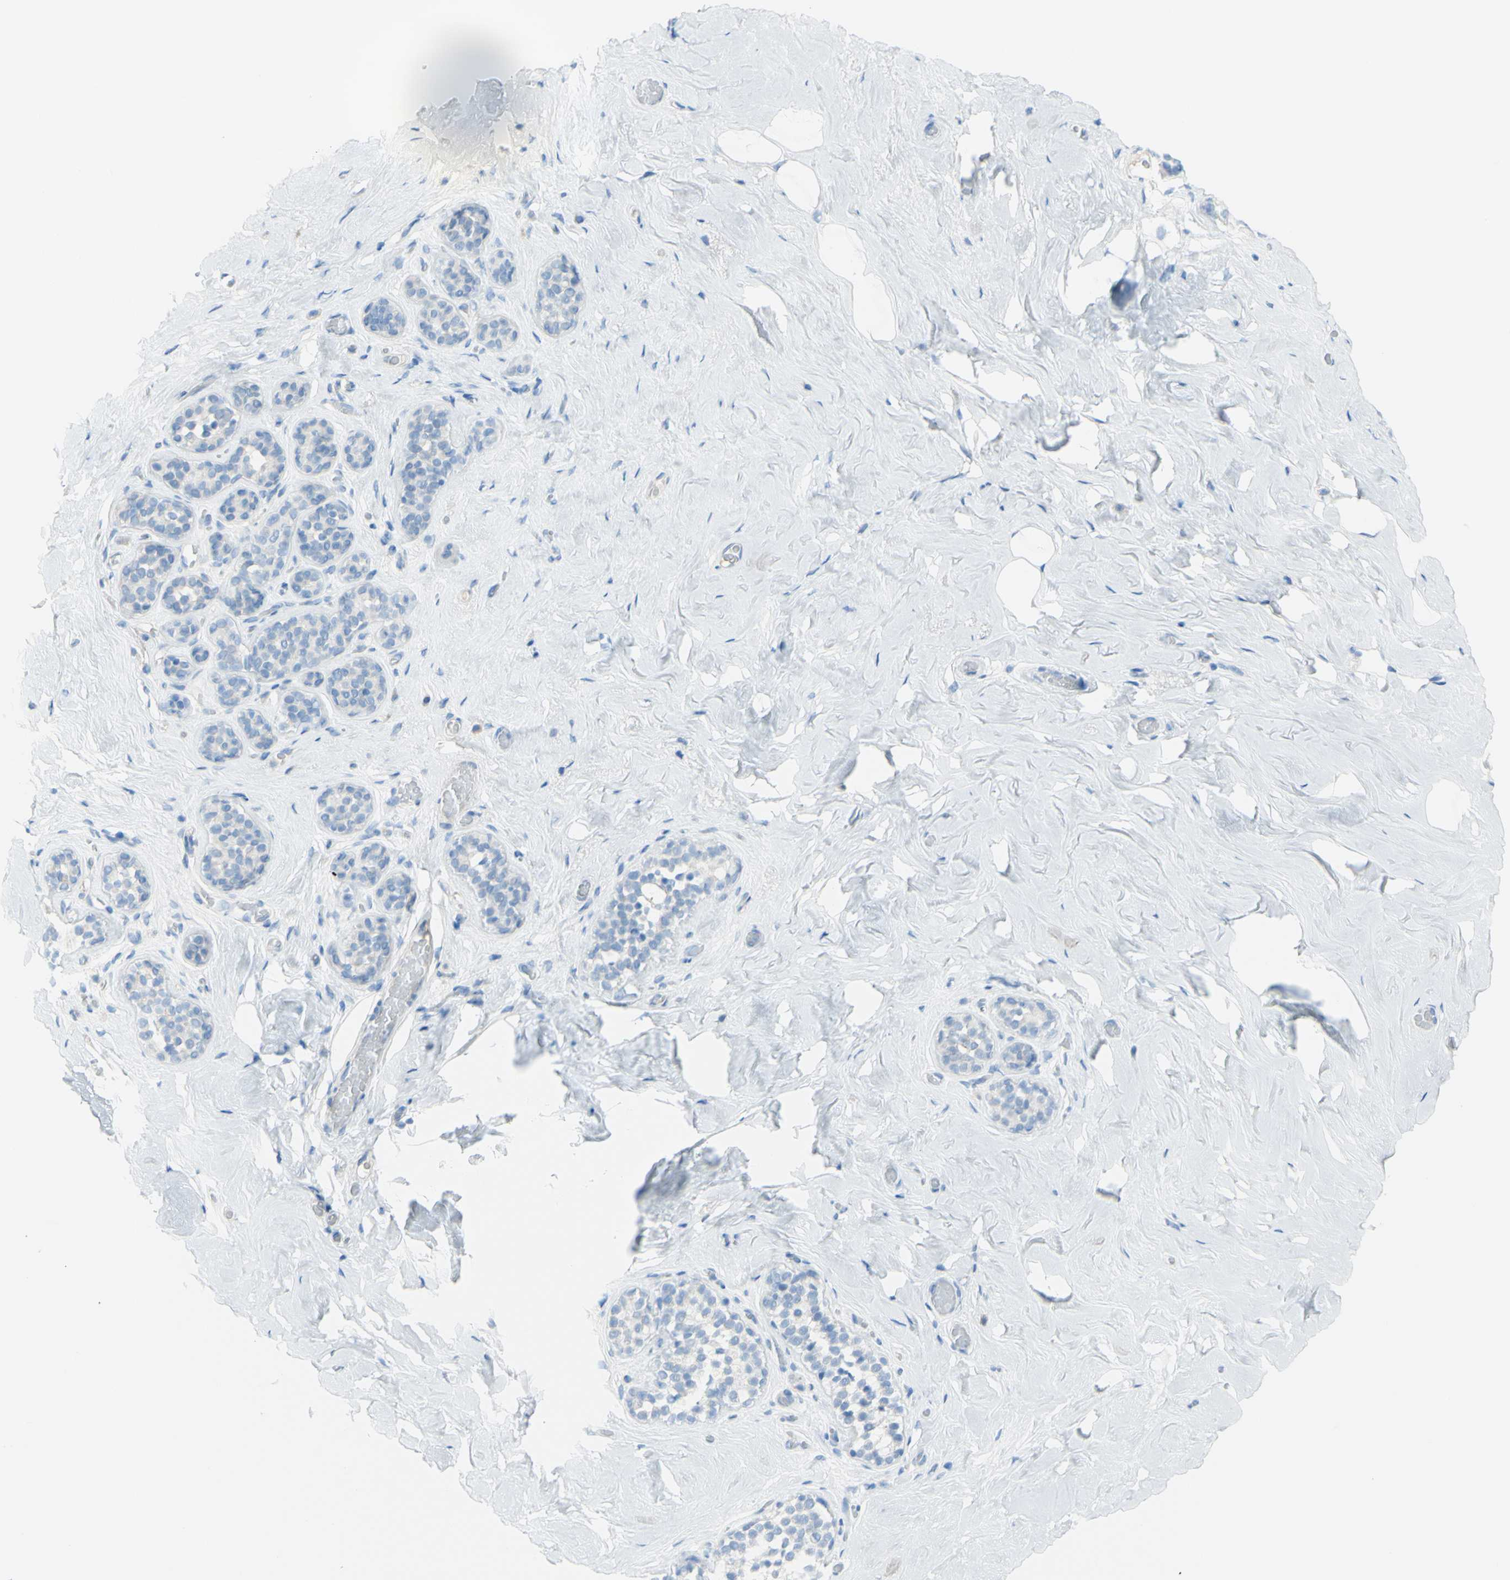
{"staining": {"intensity": "negative", "quantity": "none", "location": "none"}, "tissue": "breast", "cell_type": "Adipocytes", "image_type": "normal", "snomed": [{"axis": "morphology", "description": "Normal tissue, NOS"}, {"axis": "topography", "description": "Breast"}], "caption": "Breast stained for a protein using IHC displays no expression adipocytes.", "gene": "TFPI2", "patient": {"sex": "female", "age": 75}}